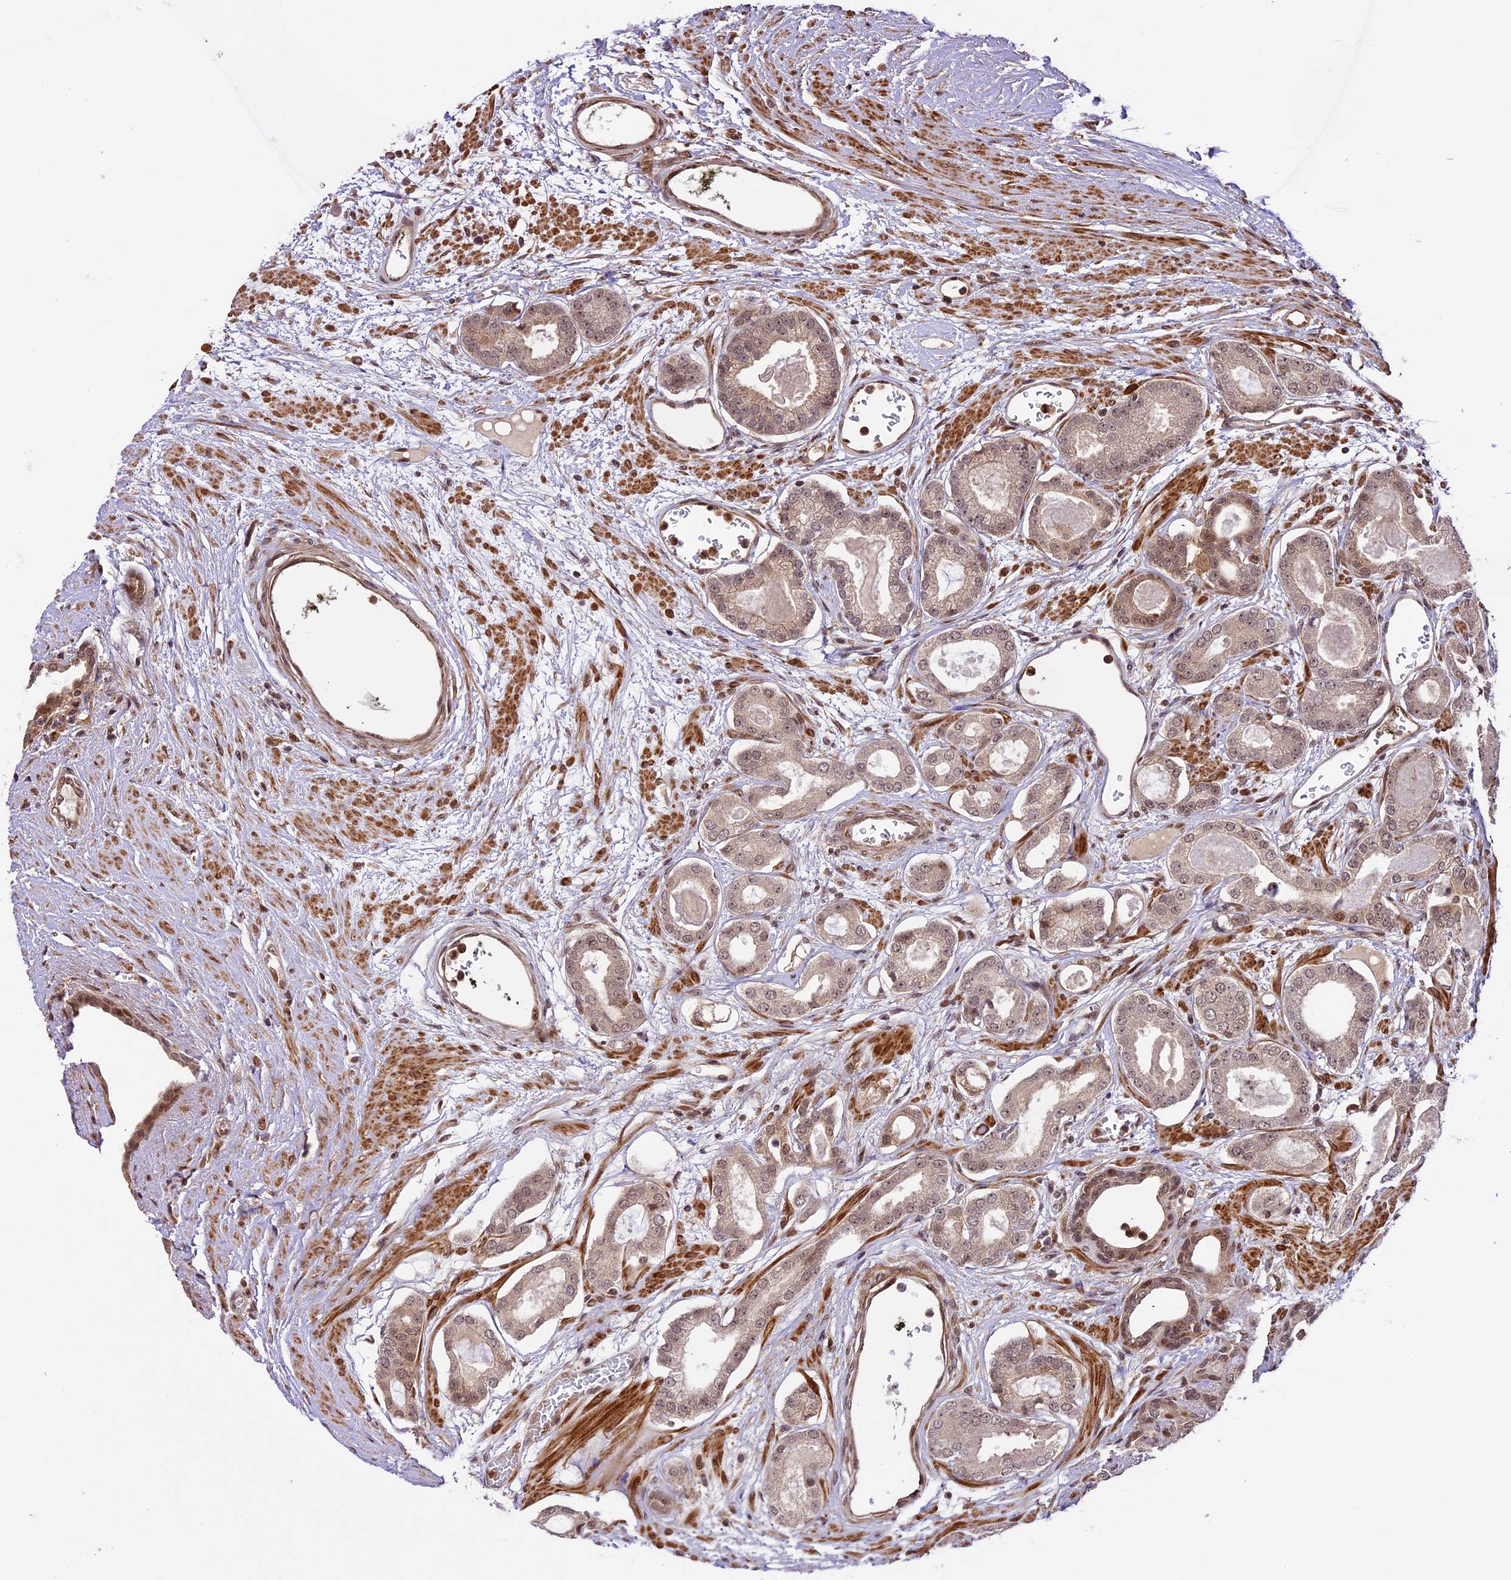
{"staining": {"intensity": "weak", "quantity": "25%-75%", "location": "nuclear"}, "tissue": "prostate cancer", "cell_type": "Tumor cells", "image_type": "cancer", "snomed": [{"axis": "morphology", "description": "Adenocarcinoma, Low grade"}, {"axis": "topography", "description": "Prostate"}], "caption": "Human prostate cancer stained with a protein marker exhibits weak staining in tumor cells.", "gene": "DHX38", "patient": {"sex": "male", "age": 60}}